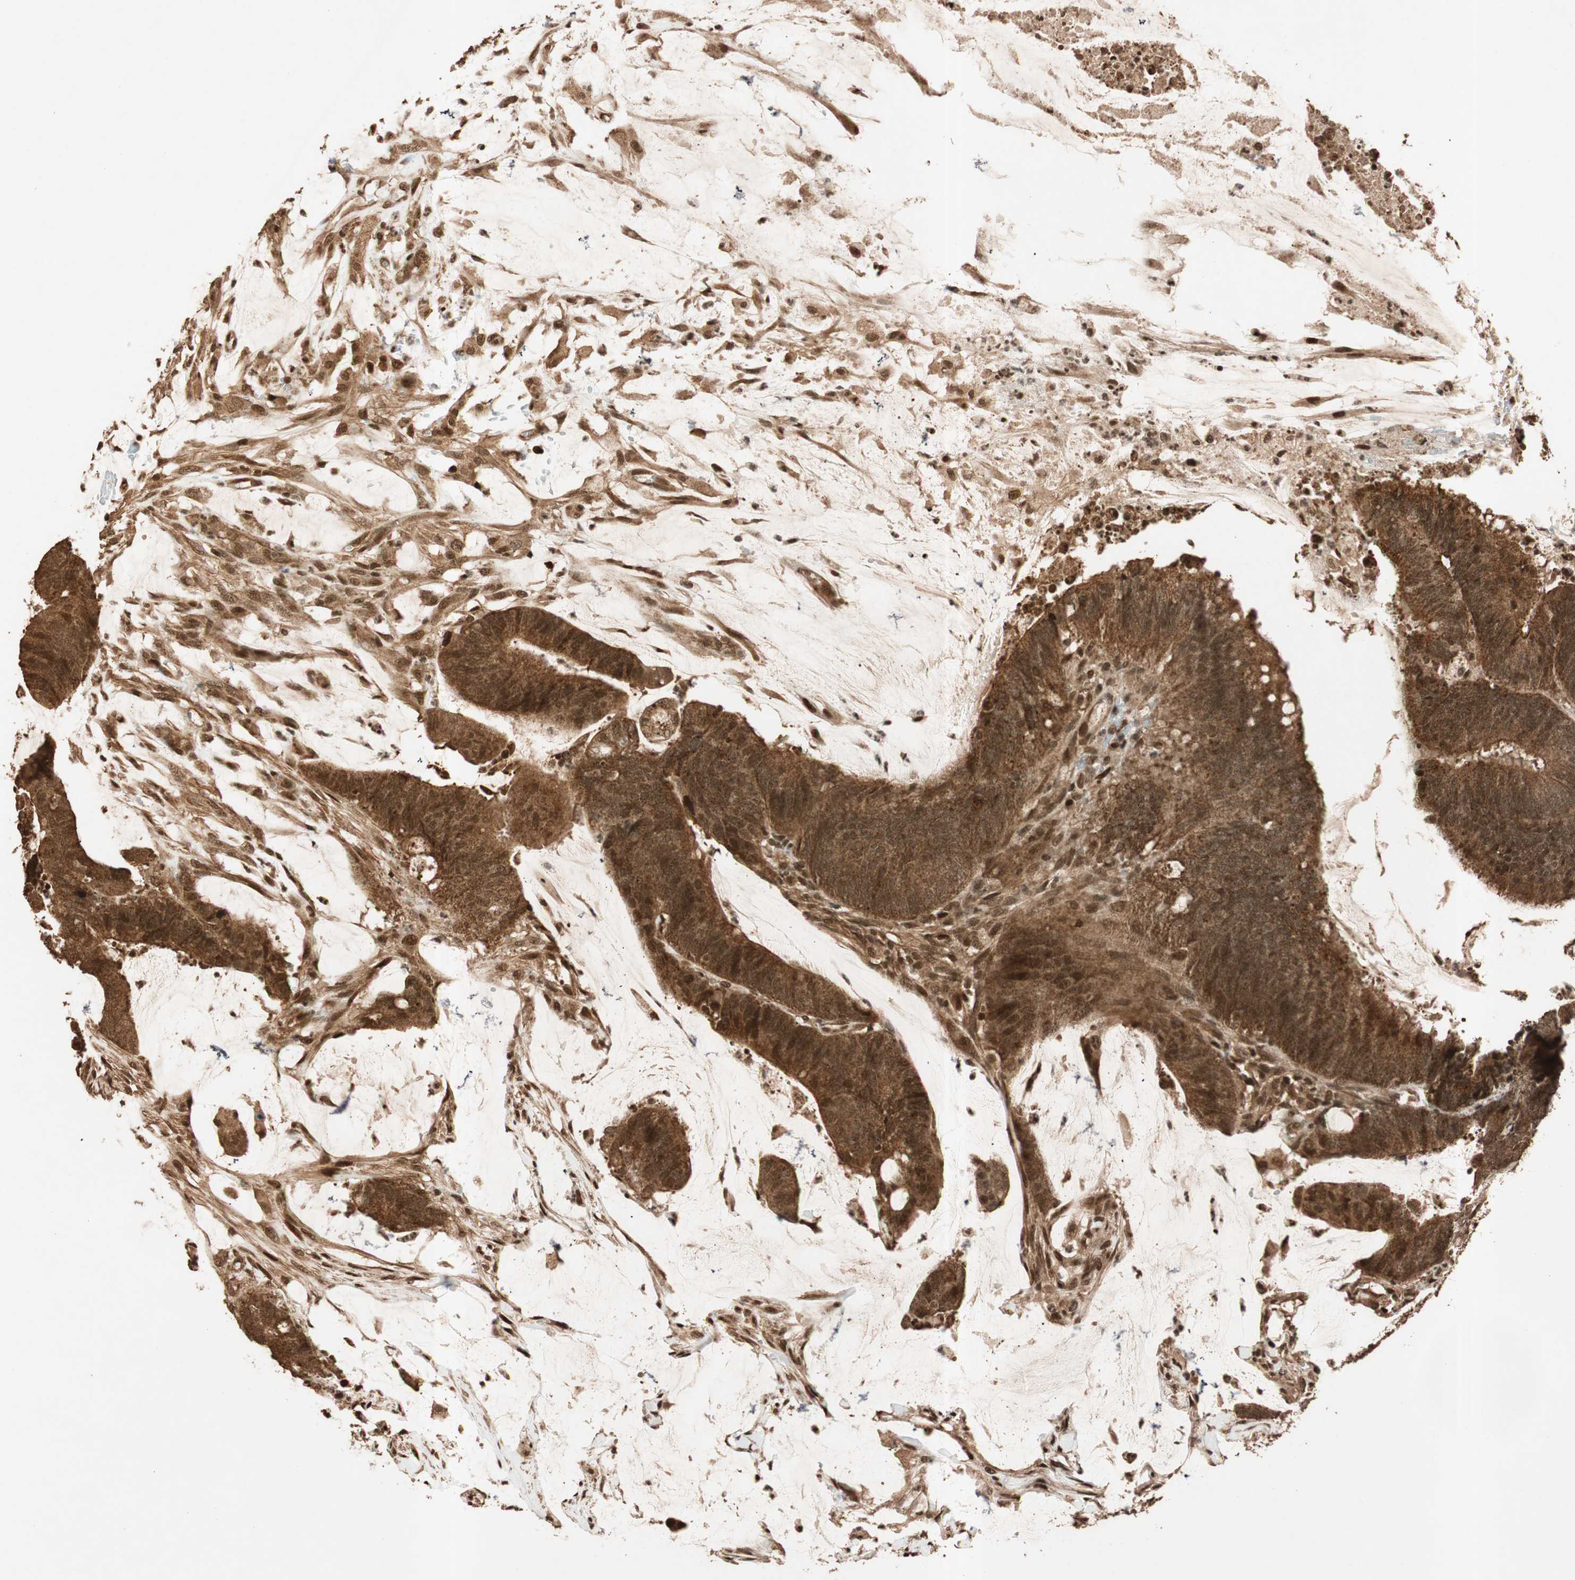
{"staining": {"intensity": "strong", "quantity": ">75%", "location": "cytoplasmic/membranous,nuclear"}, "tissue": "colorectal cancer", "cell_type": "Tumor cells", "image_type": "cancer", "snomed": [{"axis": "morphology", "description": "Adenocarcinoma, NOS"}, {"axis": "topography", "description": "Rectum"}], "caption": "Immunohistochemical staining of adenocarcinoma (colorectal) demonstrates high levels of strong cytoplasmic/membranous and nuclear staining in approximately >75% of tumor cells. The protein of interest is stained brown, and the nuclei are stained in blue (DAB IHC with brightfield microscopy, high magnification).", "gene": "ALKBH5", "patient": {"sex": "female", "age": 66}}